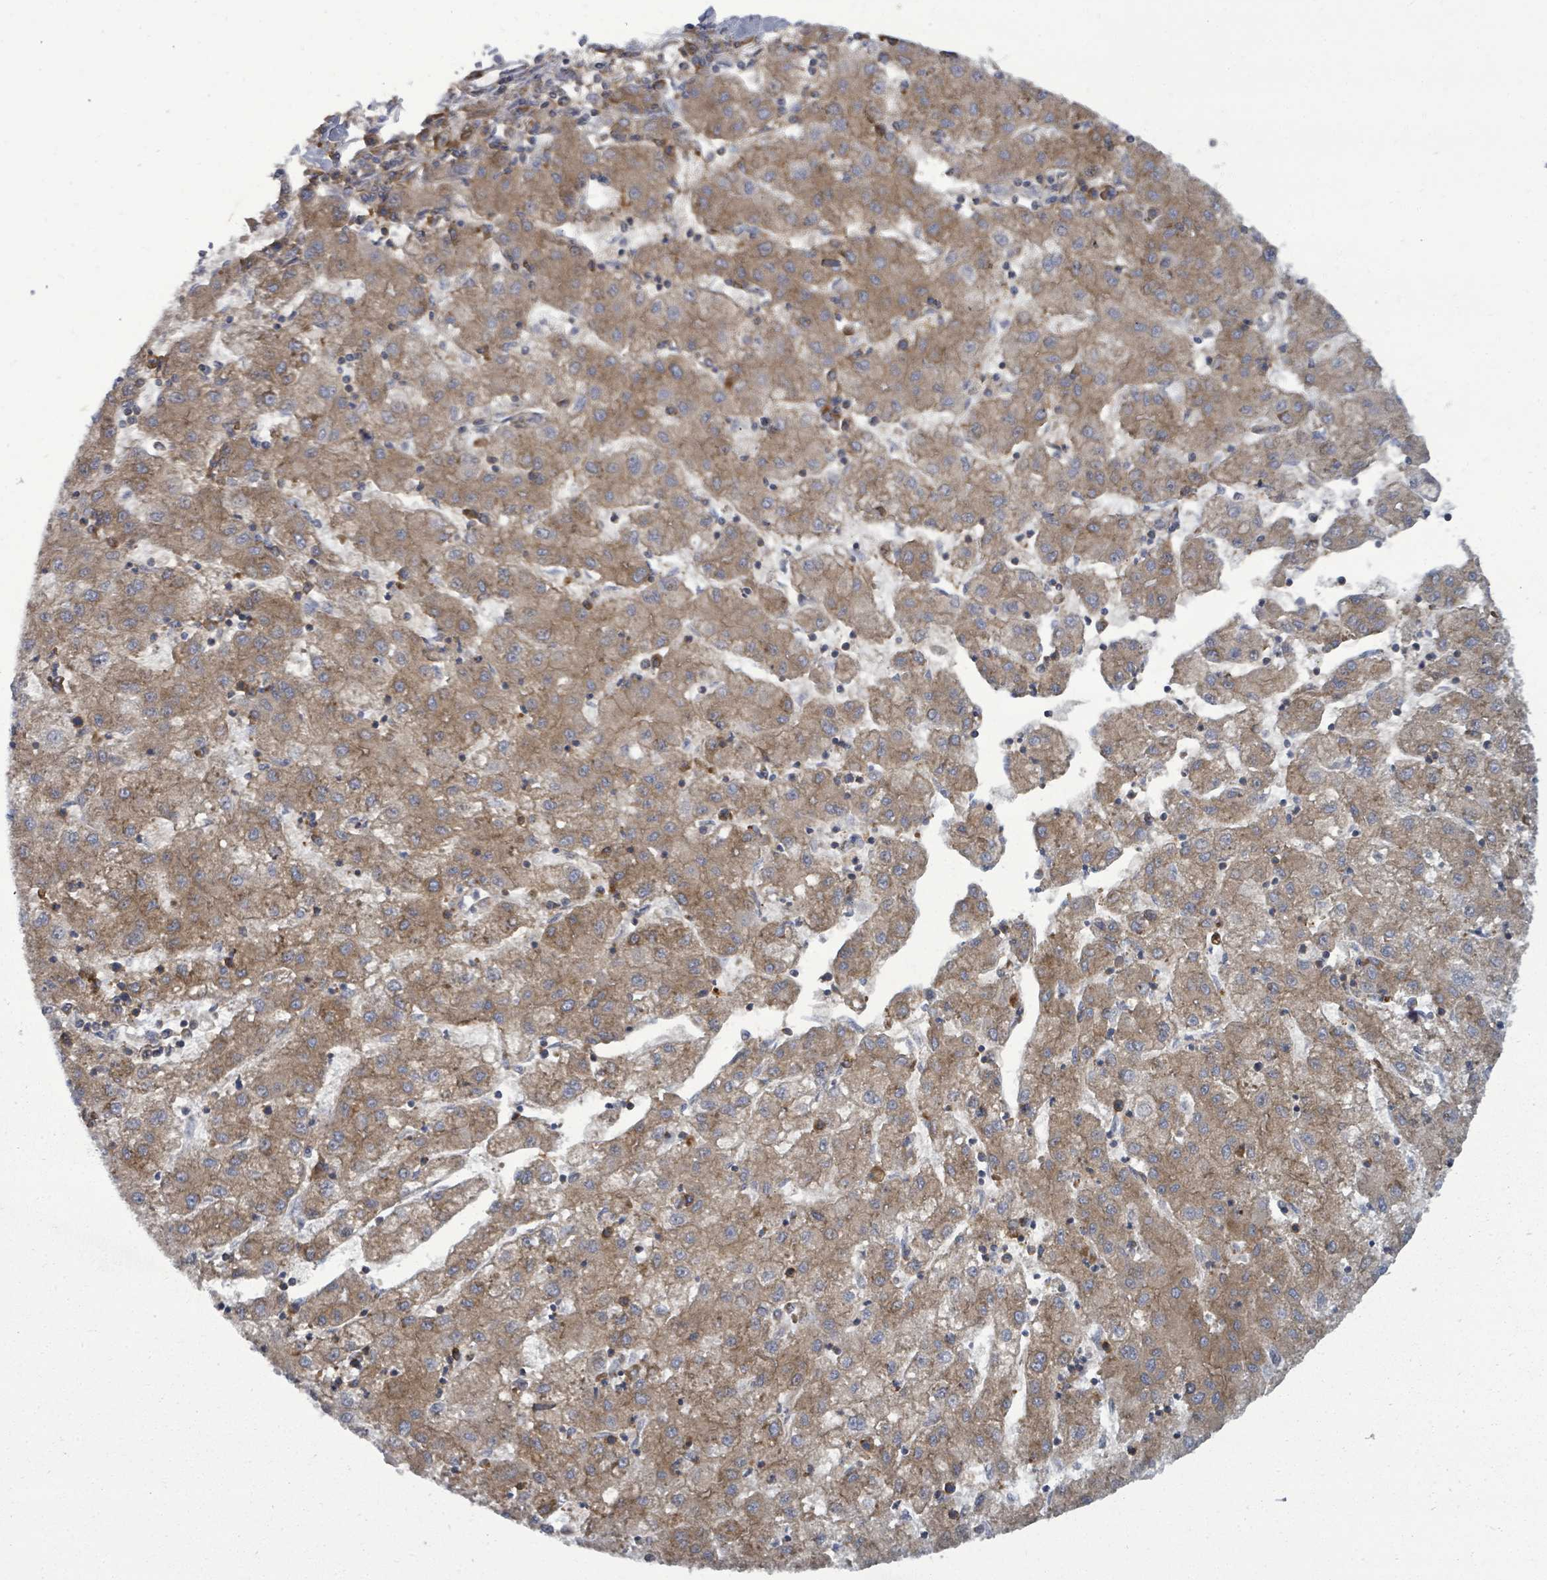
{"staining": {"intensity": "moderate", "quantity": ">75%", "location": "cytoplasmic/membranous"}, "tissue": "liver cancer", "cell_type": "Tumor cells", "image_type": "cancer", "snomed": [{"axis": "morphology", "description": "Carcinoma, Hepatocellular, NOS"}, {"axis": "topography", "description": "Liver"}], "caption": "Tumor cells display medium levels of moderate cytoplasmic/membranous staining in approximately >75% of cells in liver hepatocellular carcinoma.", "gene": "EIF3C", "patient": {"sex": "male", "age": 72}}